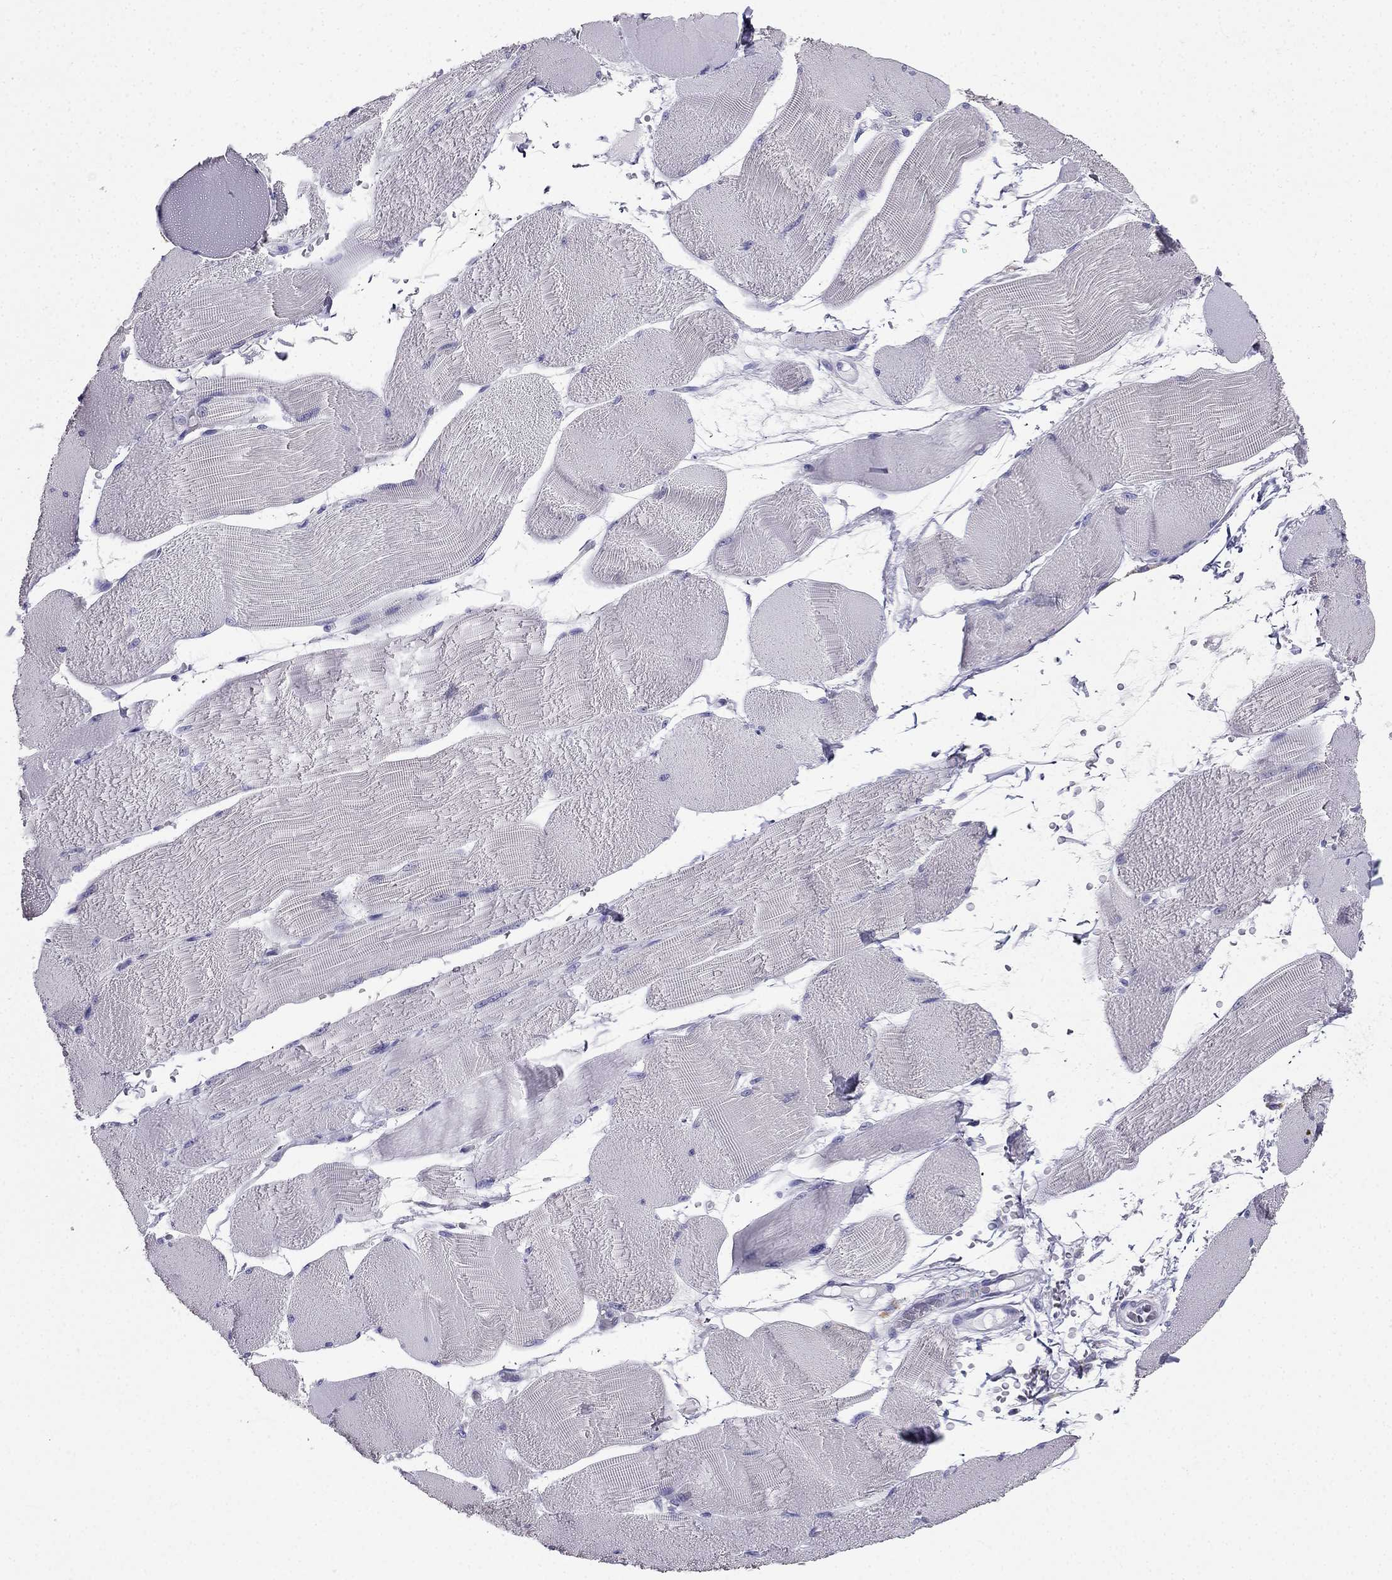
{"staining": {"intensity": "negative", "quantity": "none", "location": "none"}, "tissue": "skeletal muscle", "cell_type": "Myocytes", "image_type": "normal", "snomed": [{"axis": "morphology", "description": "Normal tissue, NOS"}, {"axis": "topography", "description": "Skeletal muscle"}], "caption": "Immunohistochemistry micrograph of normal skeletal muscle: skeletal muscle stained with DAB reveals no significant protein expression in myocytes. (Stains: DAB (3,3'-diaminobenzidine) IHC with hematoxylin counter stain, Microscopy: brightfield microscopy at high magnification).", "gene": "PTH", "patient": {"sex": "male", "age": 56}}